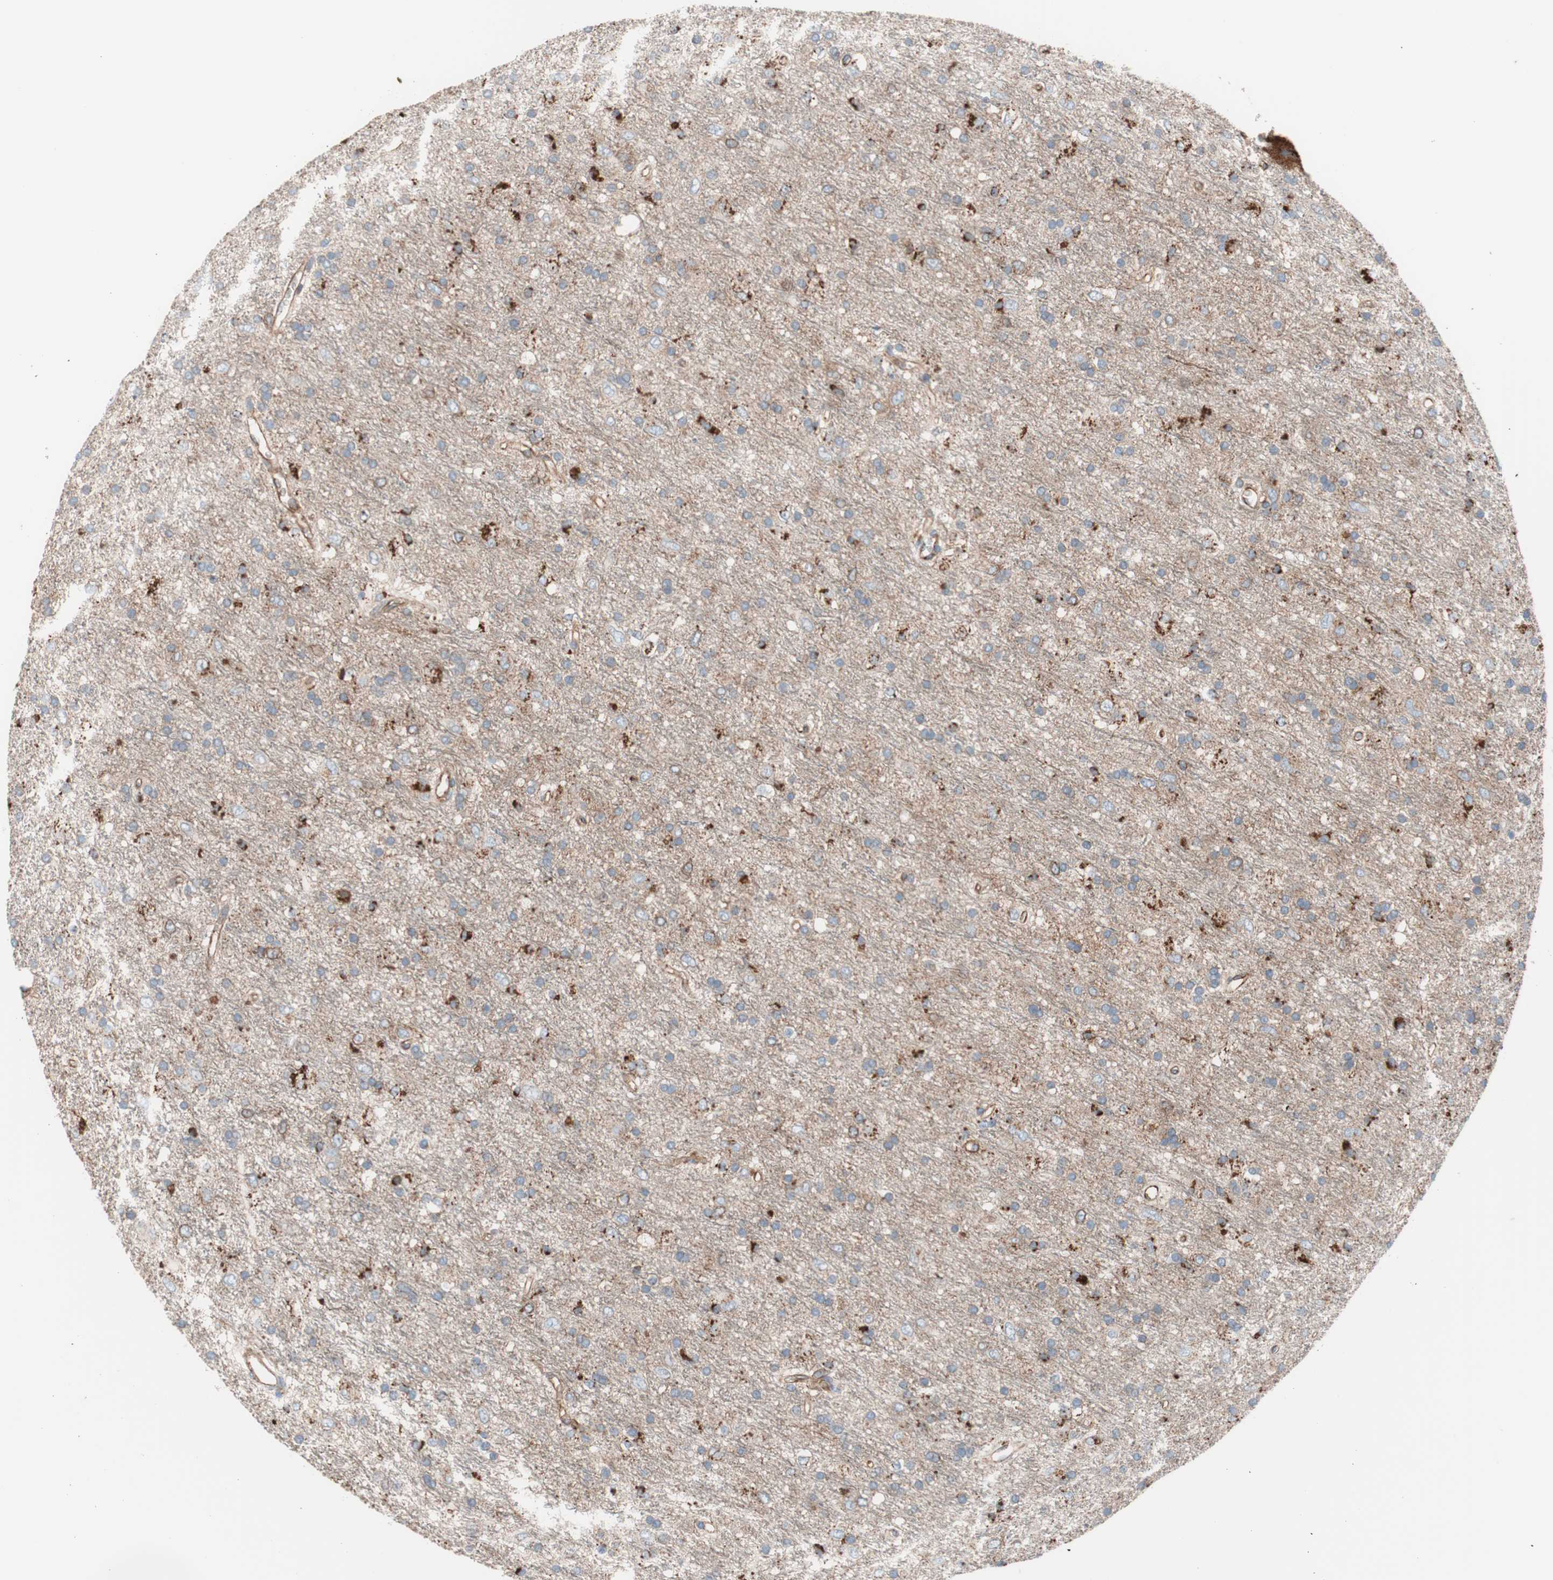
{"staining": {"intensity": "moderate", "quantity": ">75%", "location": "cytoplasmic/membranous"}, "tissue": "glioma", "cell_type": "Tumor cells", "image_type": "cancer", "snomed": [{"axis": "morphology", "description": "Glioma, malignant, Low grade"}, {"axis": "topography", "description": "Brain"}], "caption": "A medium amount of moderate cytoplasmic/membranous staining is present in about >75% of tumor cells in glioma tissue.", "gene": "FLOT2", "patient": {"sex": "male", "age": 77}}